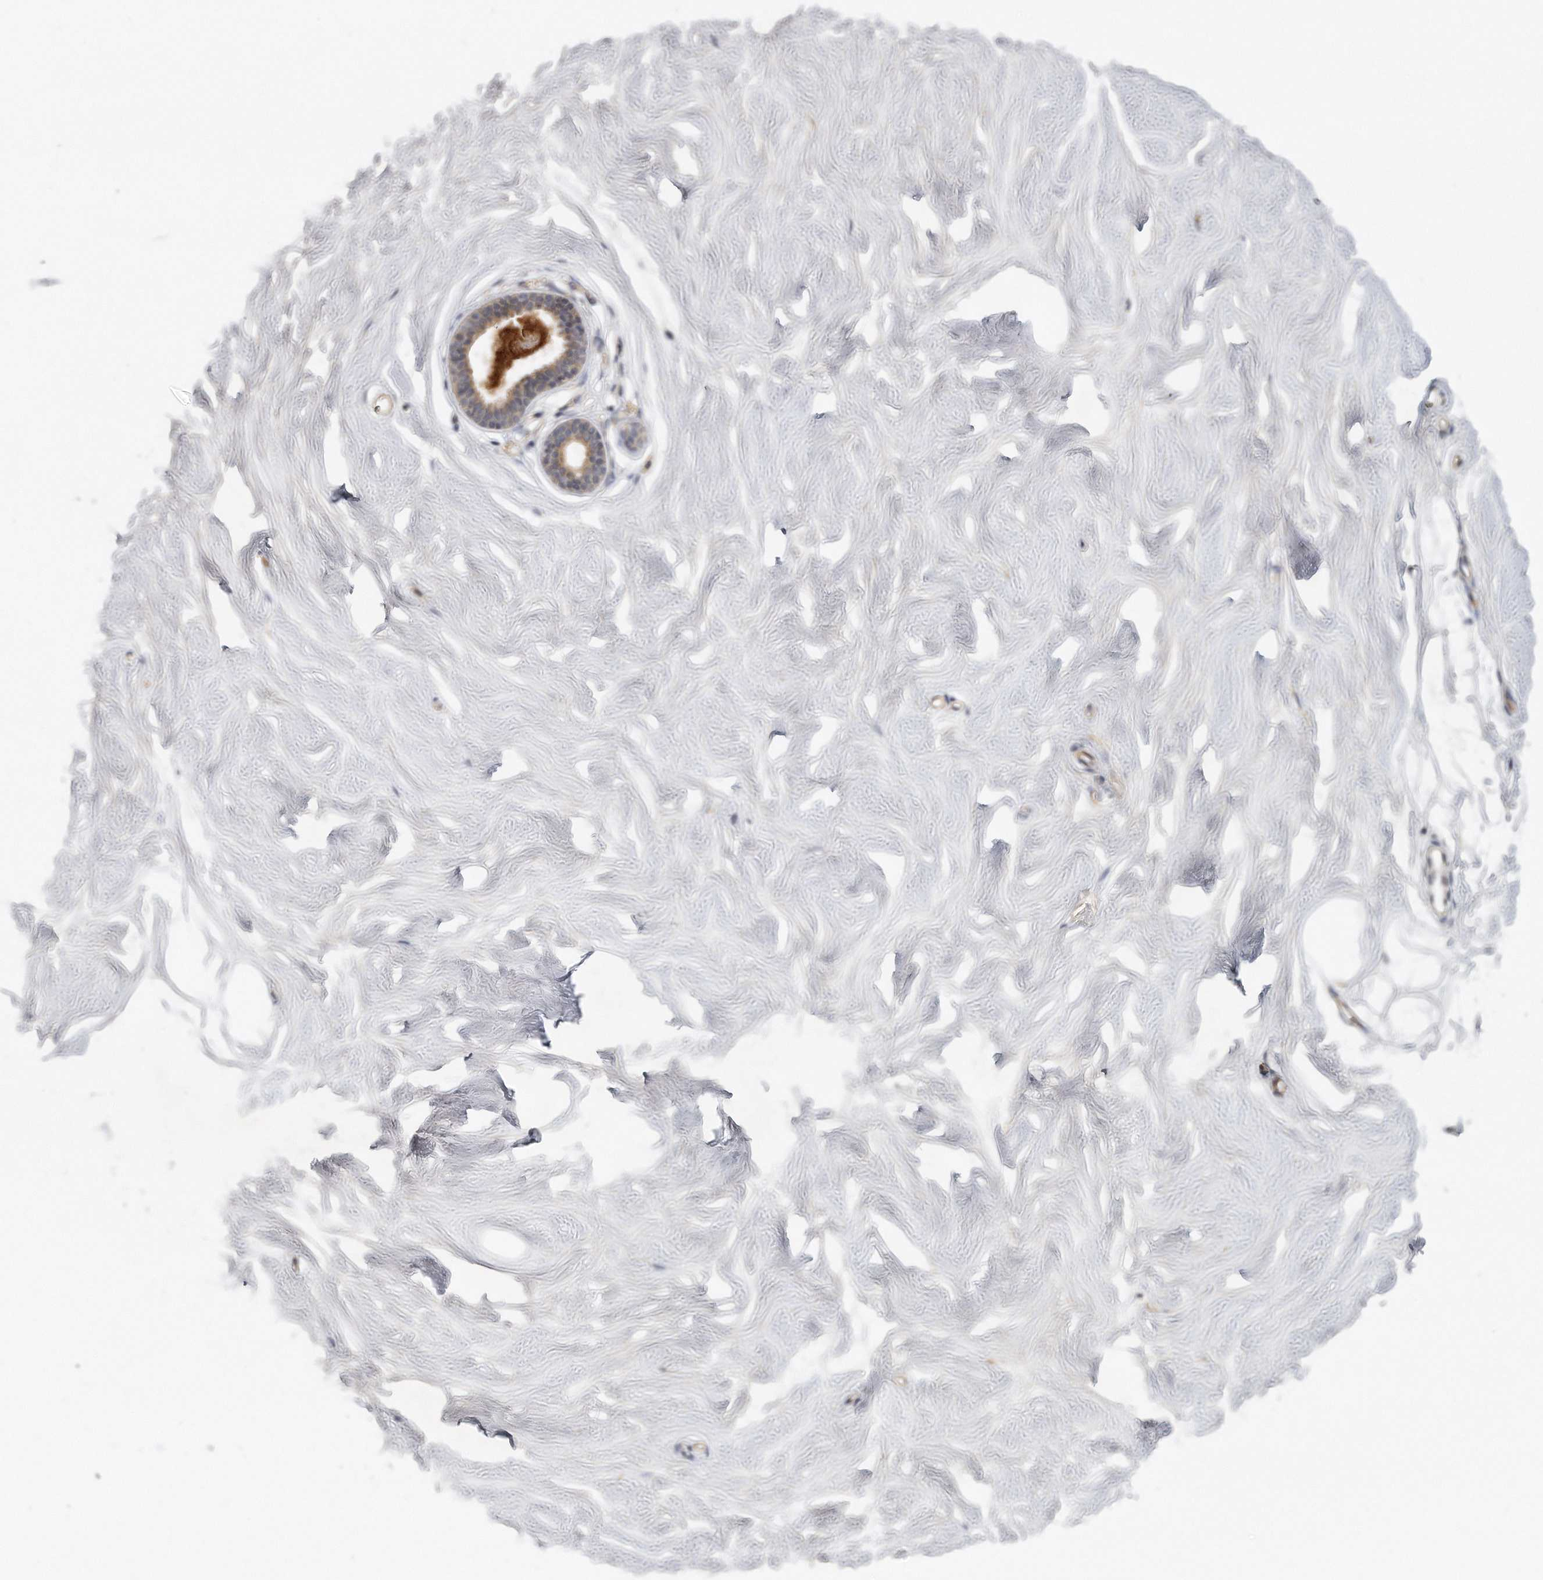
{"staining": {"intensity": "negative", "quantity": "none", "location": "none"}, "tissue": "breast", "cell_type": "Adipocytes", "image_type": "normal", "snomed": [{"axis": "morphology", "description": "Normal tissue, NOS"}, {"axis": "topography", "description": "Breast"}], "caption": "Image shows no significant protein expression in adipocytes of normal breast.", "gene": "TRAPPC14", "patient": {"sex": "female", "age": 26}}